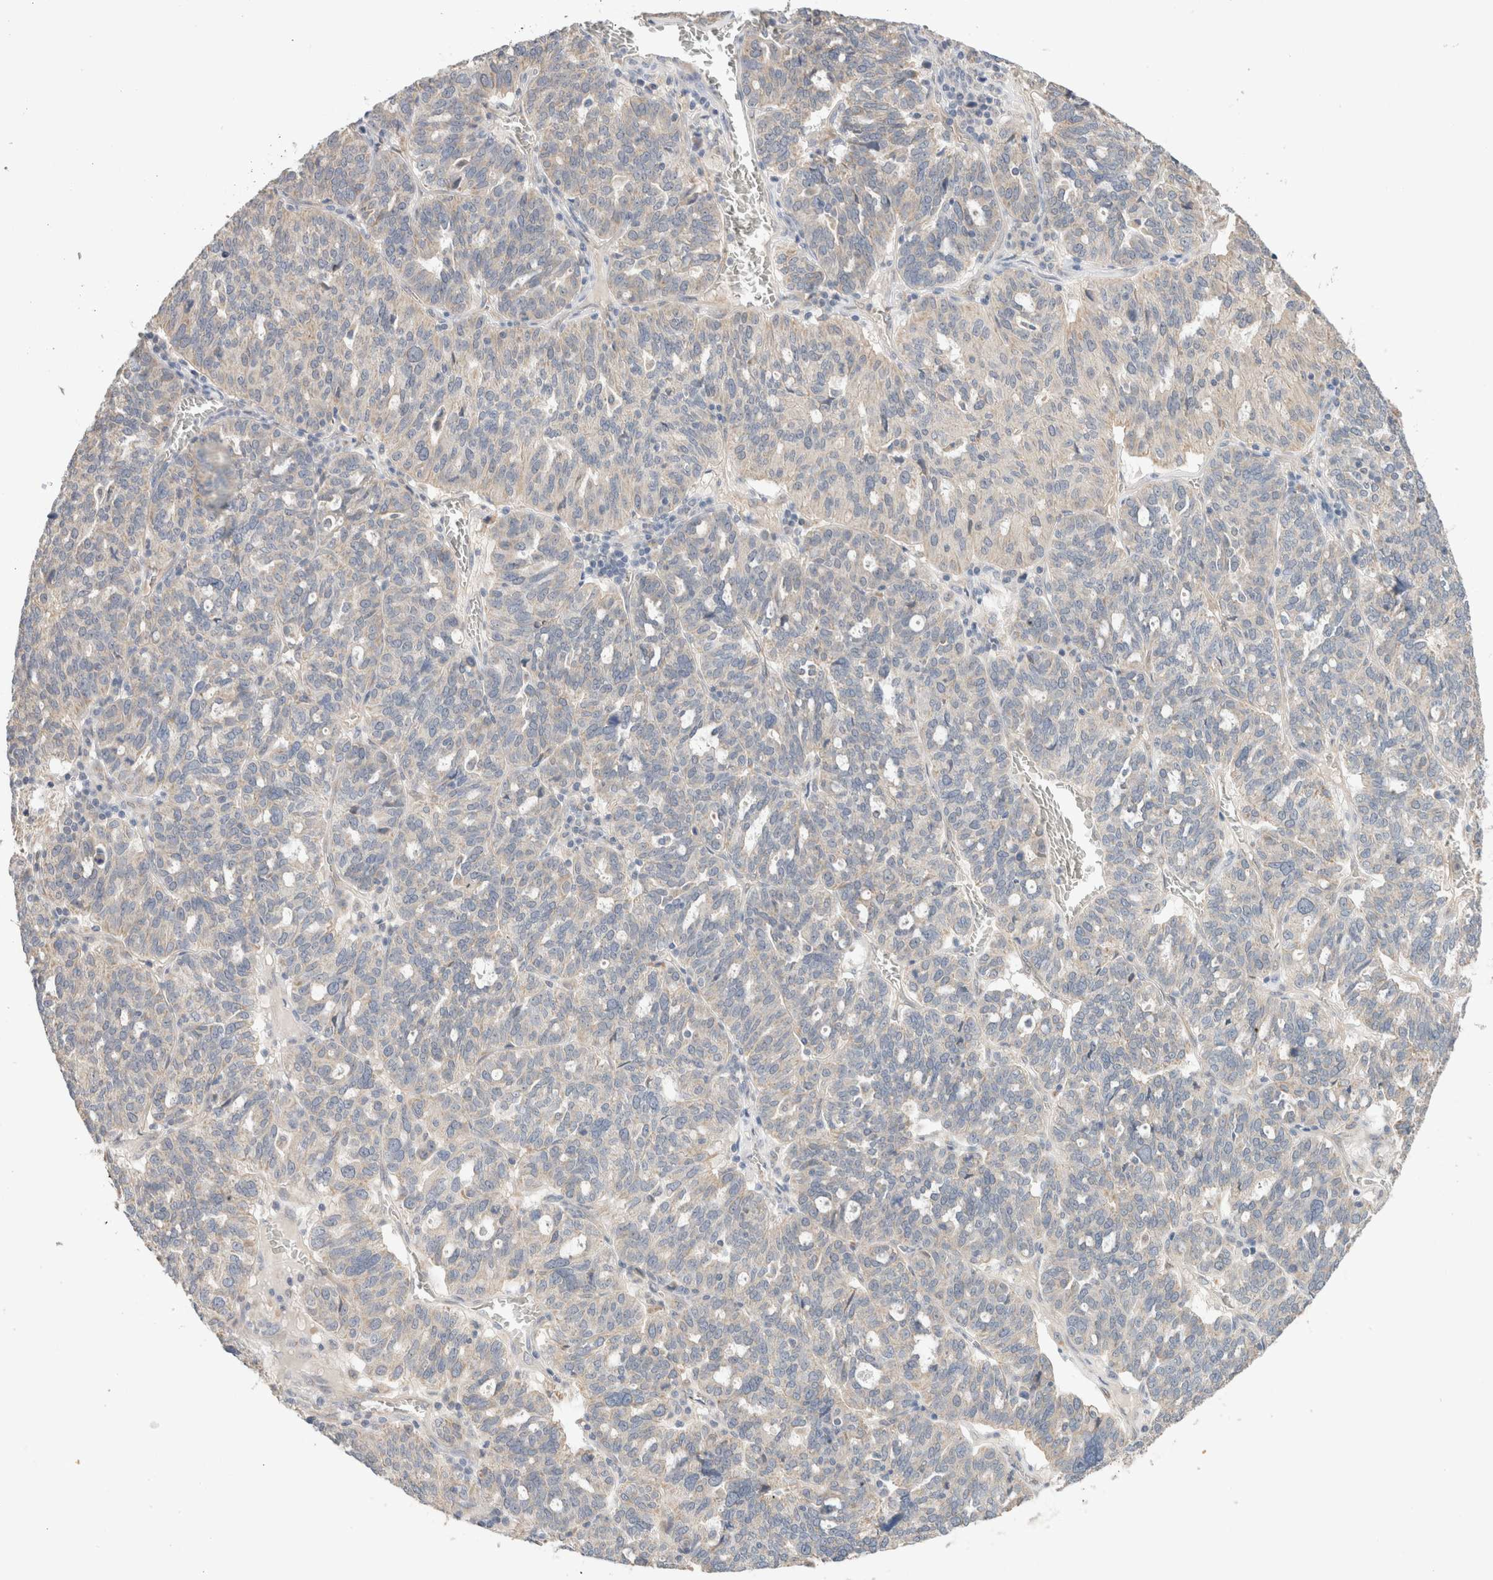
{"staining": {"intensity": "negative", "quantity": "none", "location": "none"}, "tissue": "ovarian cancer", "cell_type": "Tumor cells", "image_type": "cancer", "snomed": [{"axis": "morphology", "description": "Cystadenocarcinoma, serous, NOS"}, {"axis": "topography", "description": "Ovary"}], "caption": "Immunohistochemistry photomicrograph of neoplastic tissue: ovarian serous cystadenocarcinoma stained with DAB reveals no significant protein staining in tumor cells.", "gene": "CA13", "patient": {"sex": "female", "age": 59}}